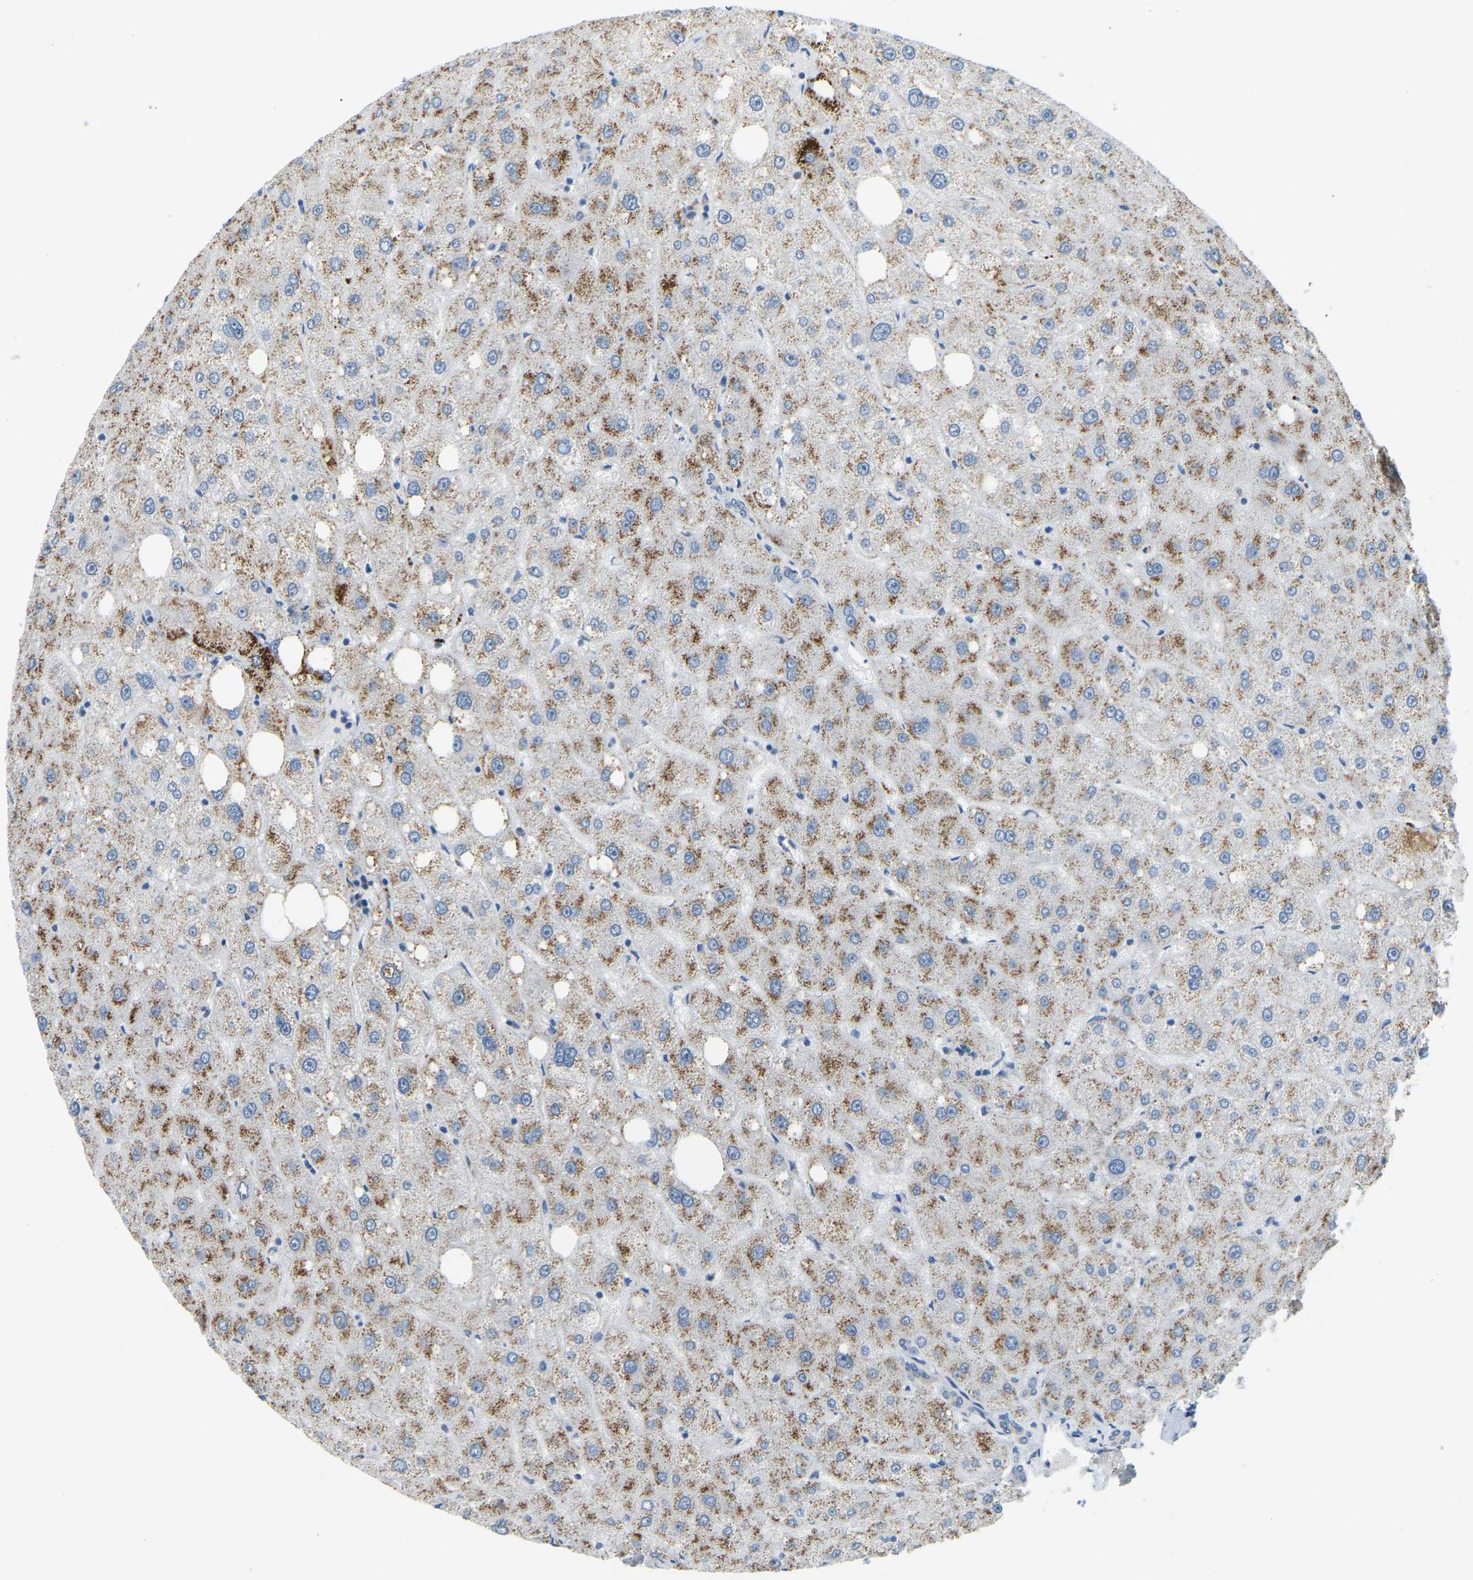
{"staining": {"intensity": "negative", "quantity": "none", "location": "none"}, "tissue": "liver", "cell_type": "Cholangiocytes", "image_type": "normal", "snomed": [{"axis": "morphology", "description": "Normal tissue, NOS"}, {"axis": "topography", "description": "Liver"}], "caption": "A high-resolution micrograph shows immunohistochemistry (IHC) staining of benign liver, which exhibits no significant positivity in cholangiocytes. (DAB (3,3'-diaminobenzidine) immunohistochemistry, high magnification).", "gene": "NME8", "patient": {"sex": "male", "age": 73}}